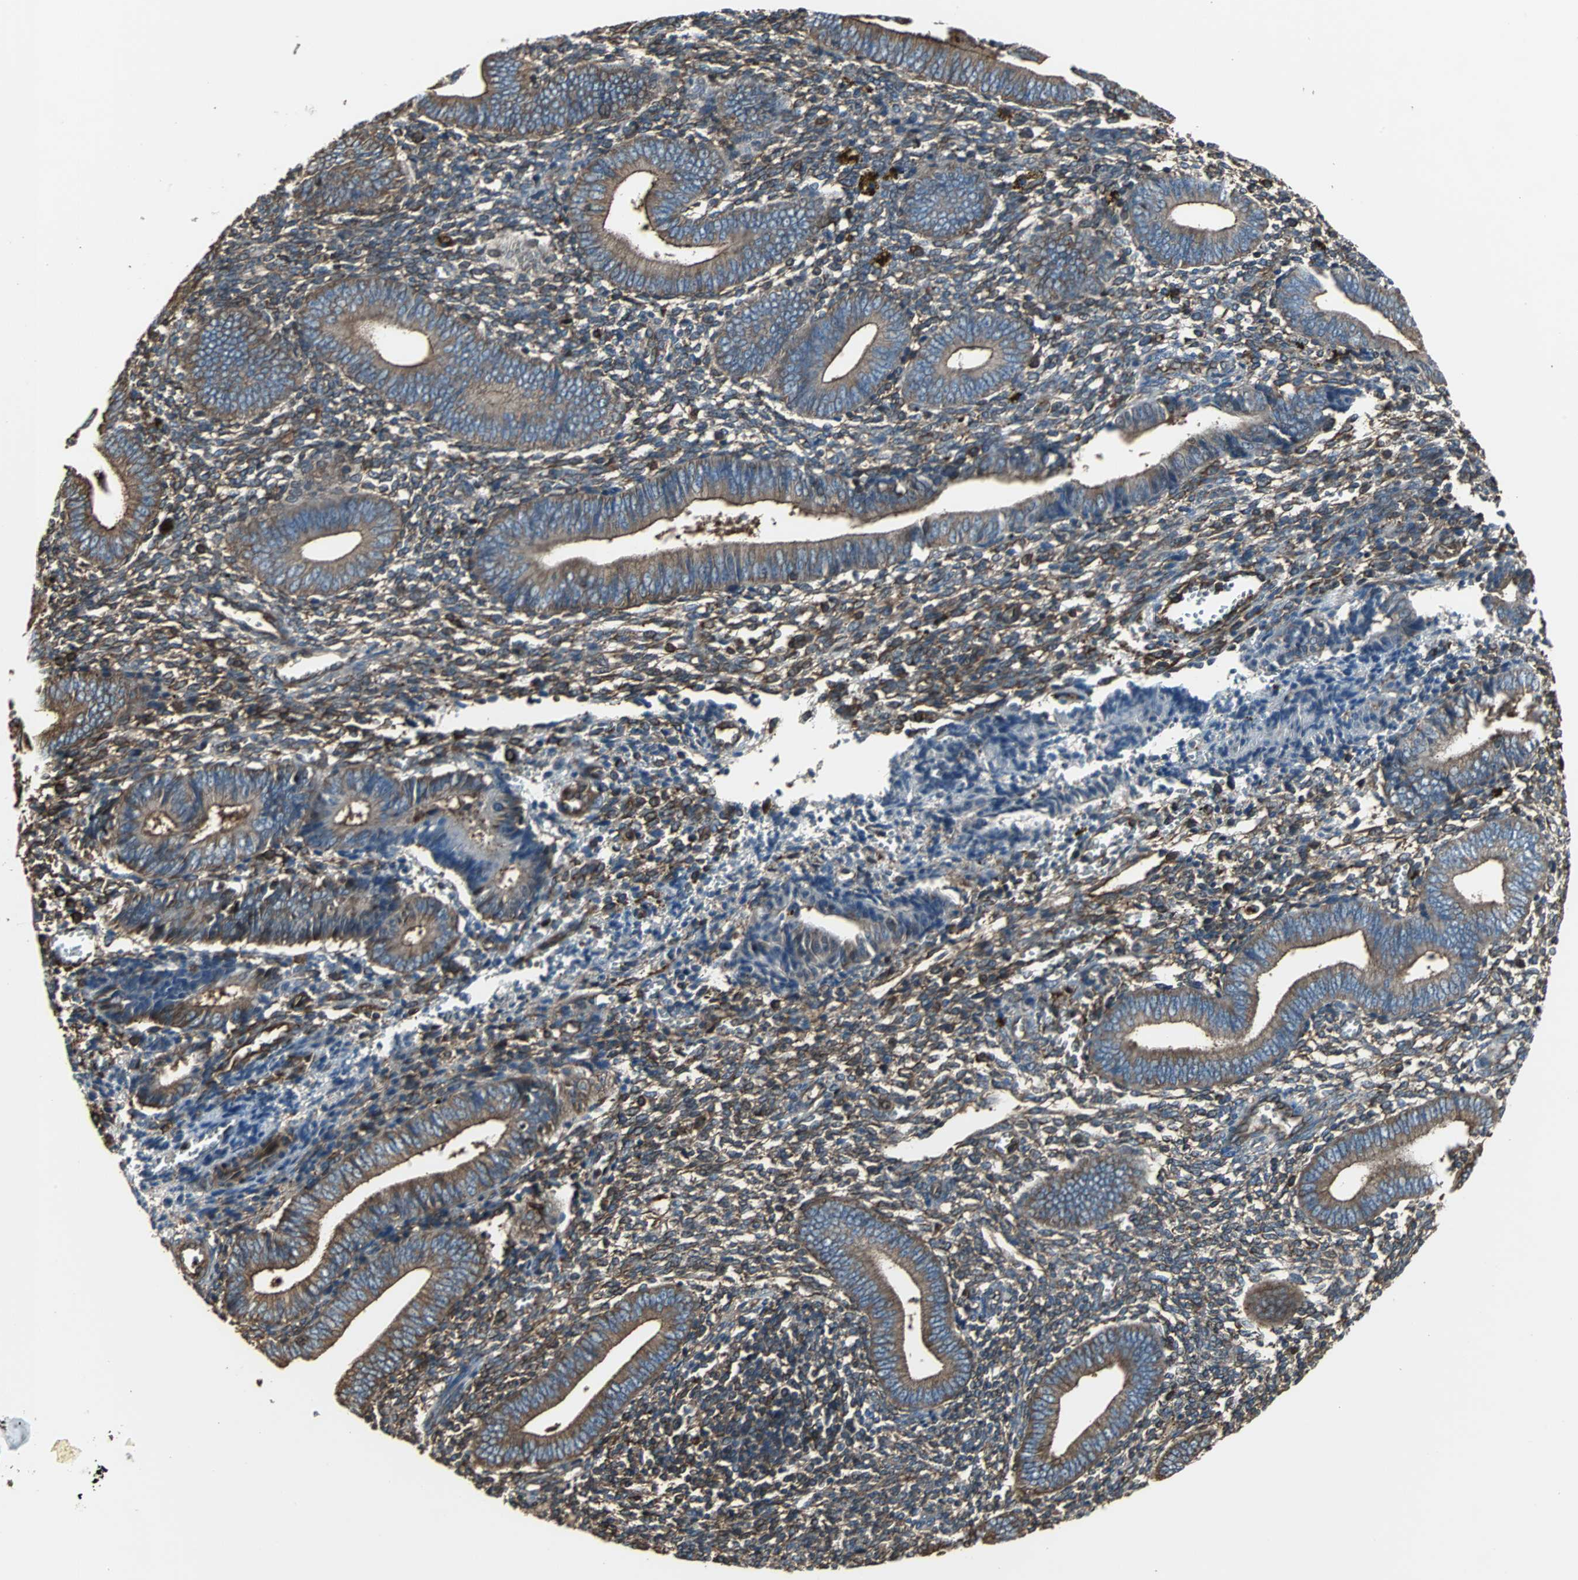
{"staining": {"intensity": "strong", "quantity": ">75%", "location": "cytoplasmic/membranous"}, "tissue": "endometrium", "cell_type": "Cells in endometrial stroma", "image_type": "normal", "snomed": [{"axis": "morphology", "description": "Normal tissue, NOS"}, {"axis": "topography", "description": "Uterus"}, {"axis": "topography", "description": "Endometrium"}], "caption": "Immunohistochemistry (IHC) histopathology image of unremarkable endometrium stained for a protein (brown), which shows high levels of strong cytoplasmic/membranous staining in approximately >75% of cells in endometrial stroma.", "gene": "ACTN1", "patient": {"sex": "female", "age": 33}}